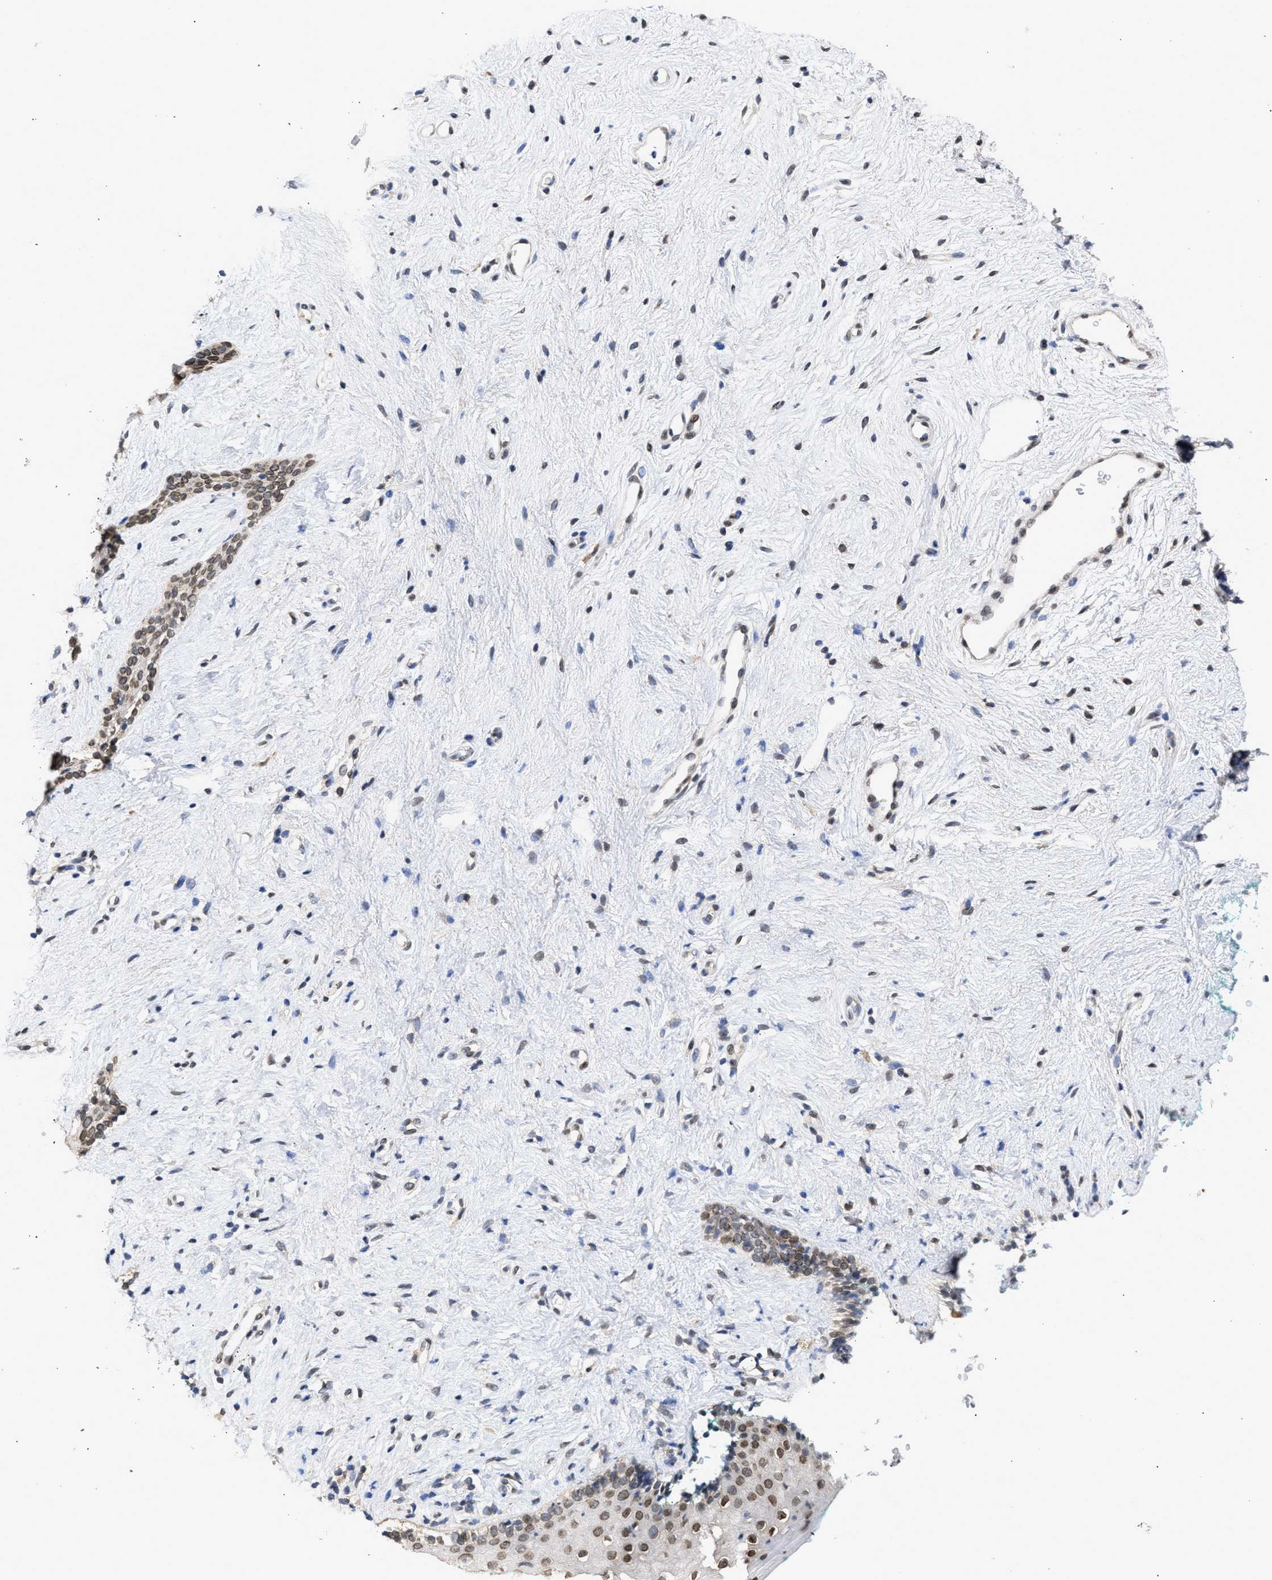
{"staining": {"intensity": "weak", "quantity": ">75%", "location": "nuclear"}, "tissue": "vagina", "cell_type": "Squamous epithelial cells", "image_type": "normal", "snomed": [{"axis": "morphology", "description": "Normal tissue, NOS"}, {"axis": "topography", "description": "Vagina"}], "caption": "High-magnification brightfield microscopy of benign vagina stained with DAB (brown) and counterstained with hematoxylin (blue). squamous epithelial cells exhibit weak nuclear expression is seen in about>75% of cells. The protein of interest is stained brown, and the nuclei are stained in blue (DAB IHC with brightfield microscopy, high magnification).", "gene": "NUP35", "patient": {"sex": "female", "age": 44}}